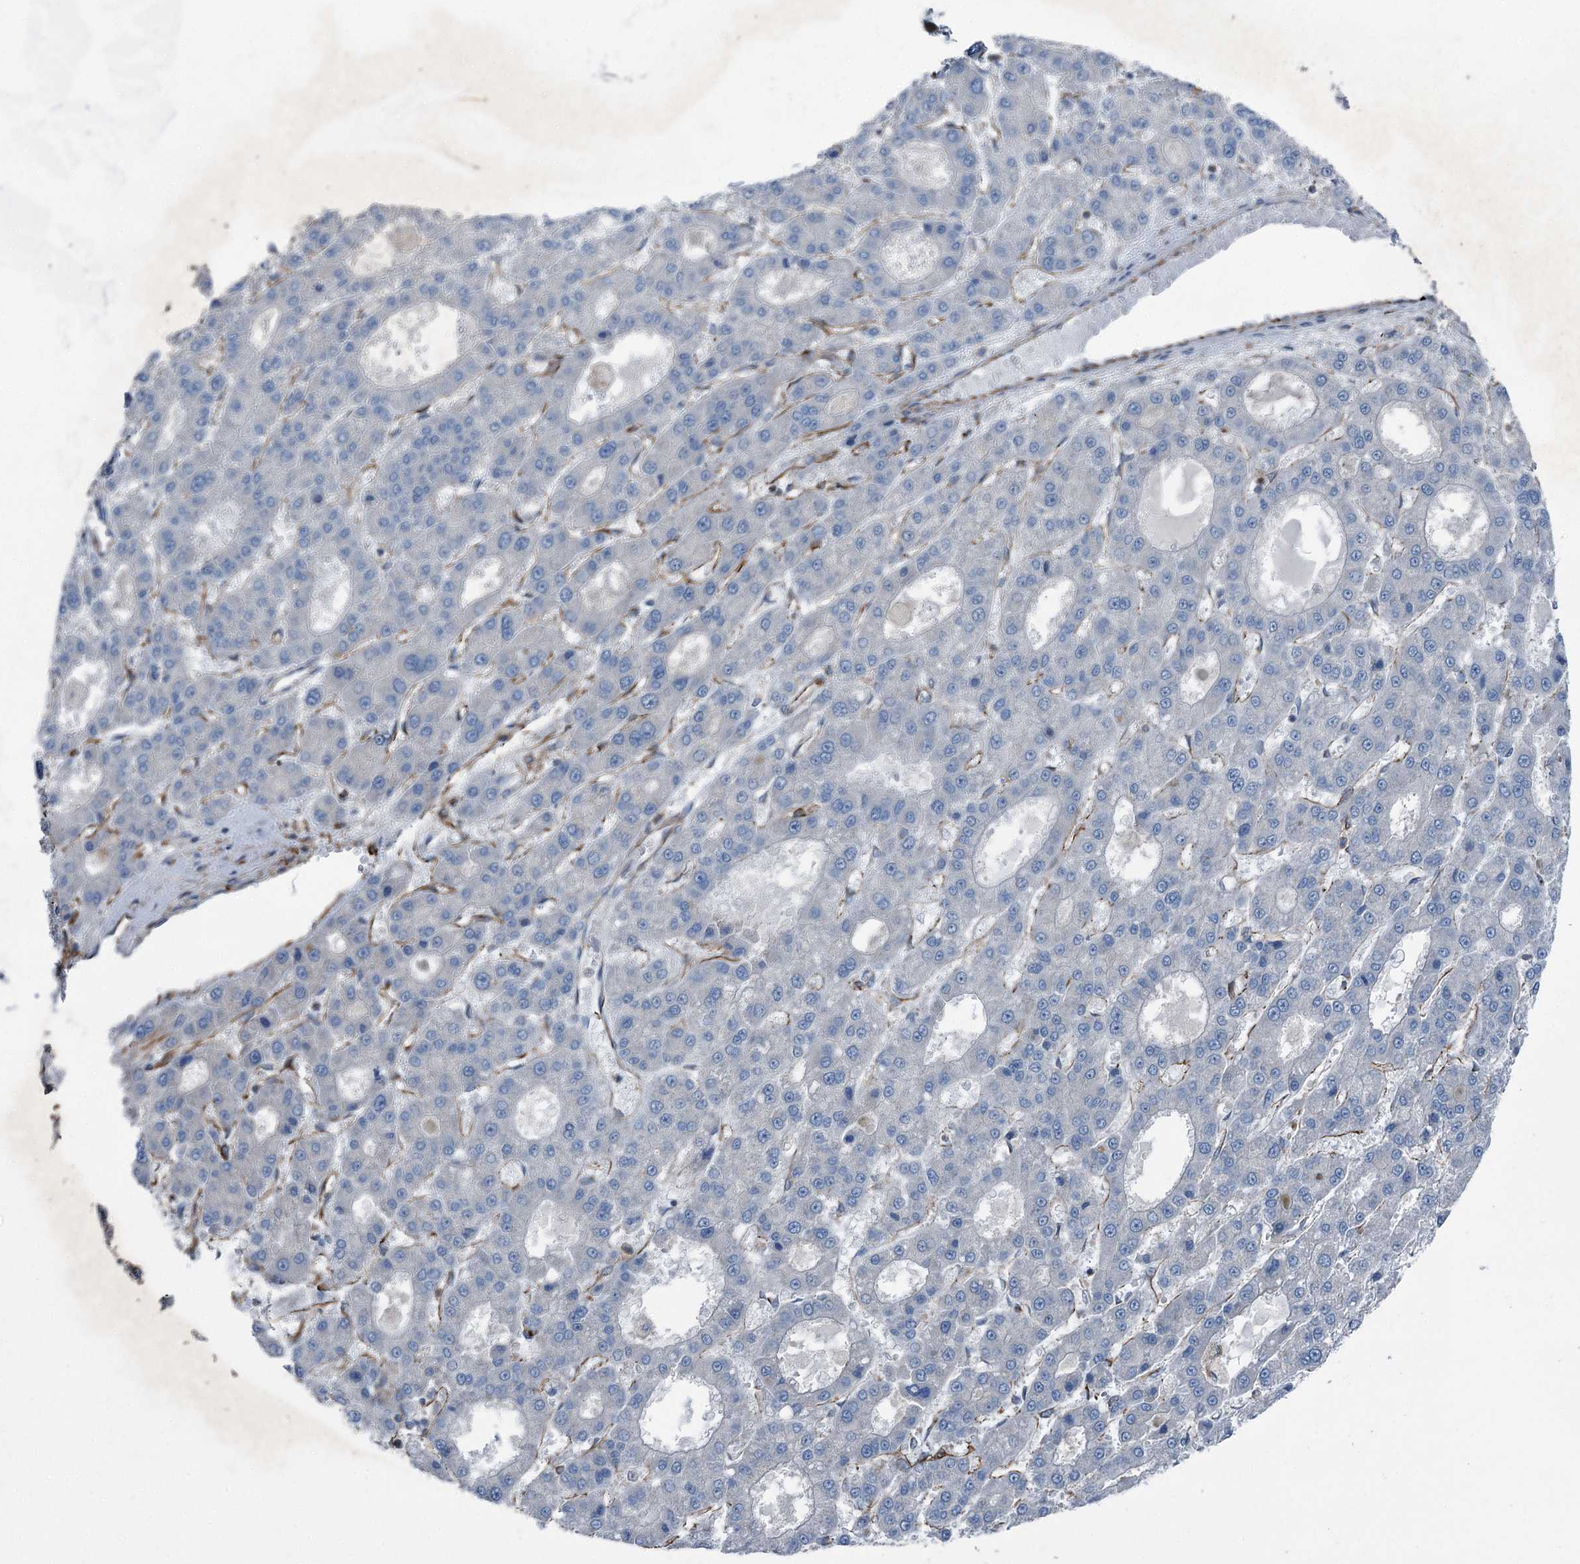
{"staining": {"intensity": "negative", "quantity": "none", "location": "none"}, "tissue": "liver cancer", "cell_type": "Tumor cells", "image_type": "cancer", "snomed": [{"axis": "morphology", "description": "Carcinoma, Hepatocellular, NOS"}, {"axis": "topography", "description": "Liver"}], "caption": "Tumor cells show no significant staining in liver cancer.", "gene": "AXL", "patient": {"sex": "male", "age": 70}}